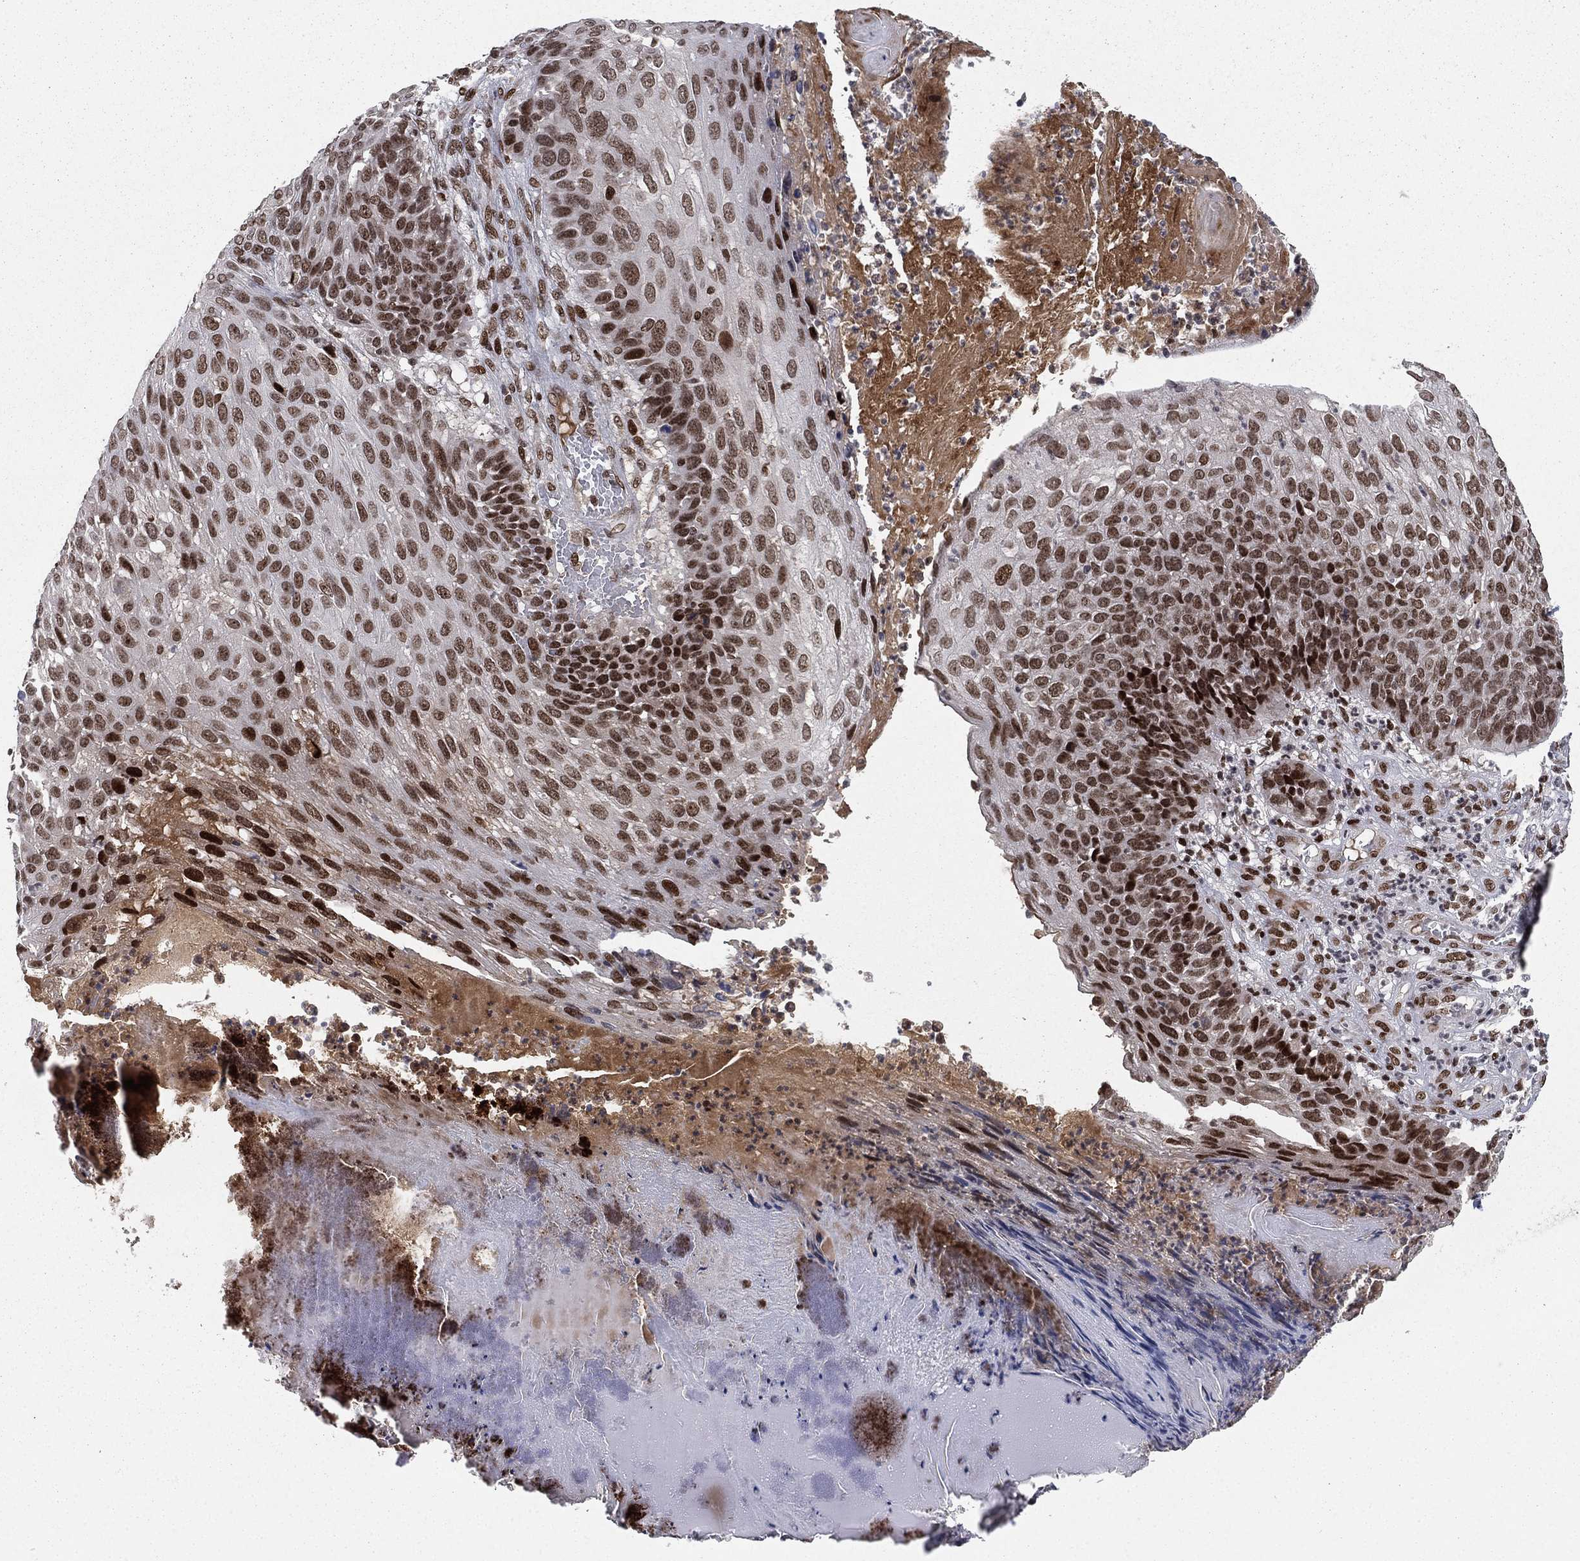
{"staining": {"intensity": "strong", "quantity": ">75%", "location": "nuclear"}, "tissue": "skin cancer", "cell_type": "Tumor cells", "image_type": "cancer", "snomed": [{"axis": "morphology", "description": "Squamous cell carcinoma, NOS"}, {"axis": "topography", "description": "Skin"}], "caption": "Skin cancer tissue exhibits strong nuclear staining in about >75% of tumor cells Nuclei are stained in blue.", "gene": "RTF1", "patient": {"sex": "male", "age": 92}}